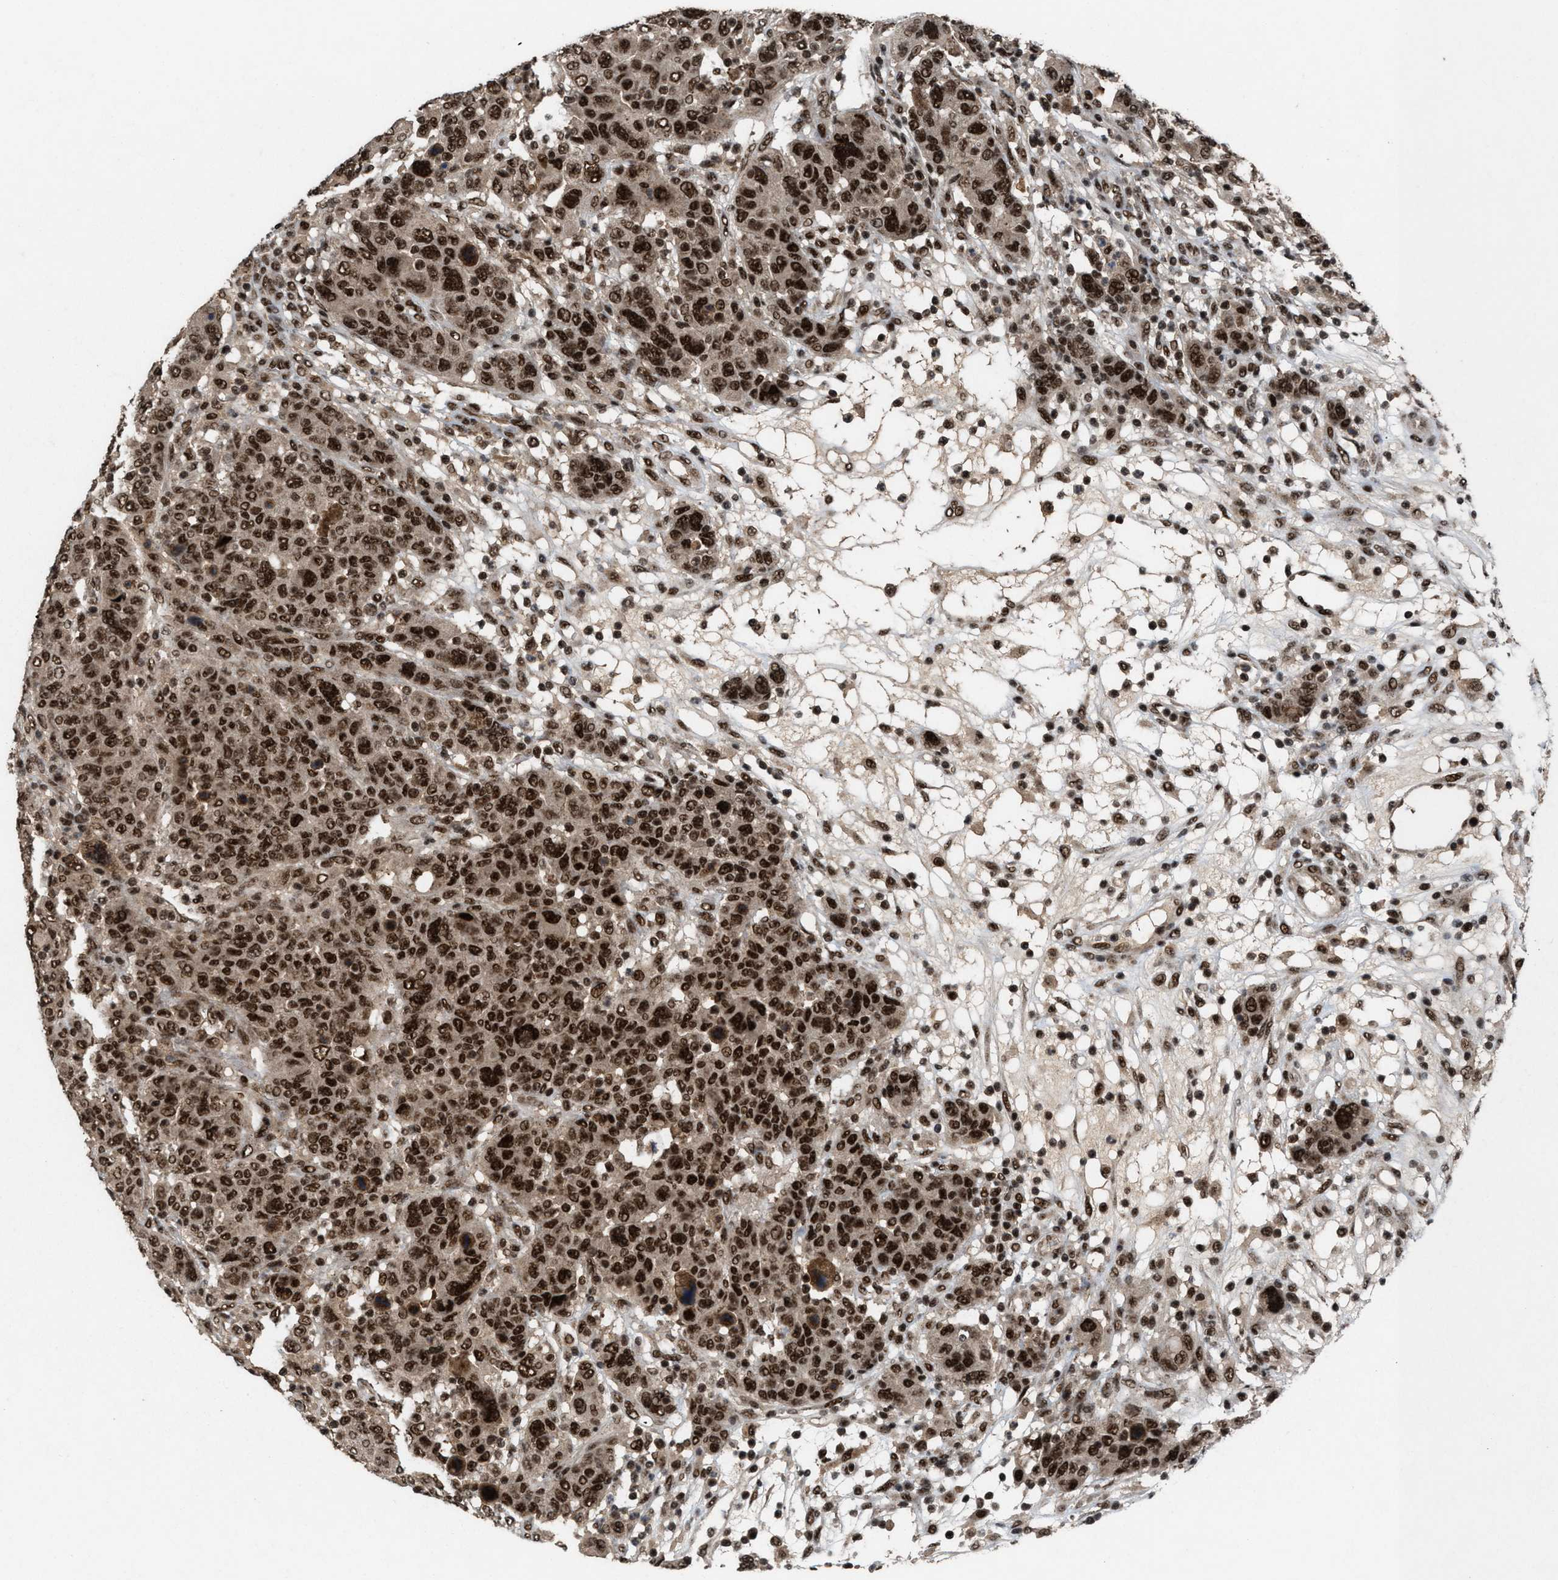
{"staining": {"intensity": "strong", "quantity": ">75%", "location": "nuclear"}, "tissue": "breast cancer", "cell_type": "Tumor cells", "image_type": "cancer", "snomed": [{"axis": "morphology", "description": "Duct carcinoma"}, {"axis": "topography", "description": "Breast"}], "caption": "Brown immunohistochemical staining in breast cancer (intraductal carcinoma) demonstrates strong nuclear expression in approximately >75% of tumor cells.", "gene": "PRPF4", "patient": {"sex": "female", "age": 37}}